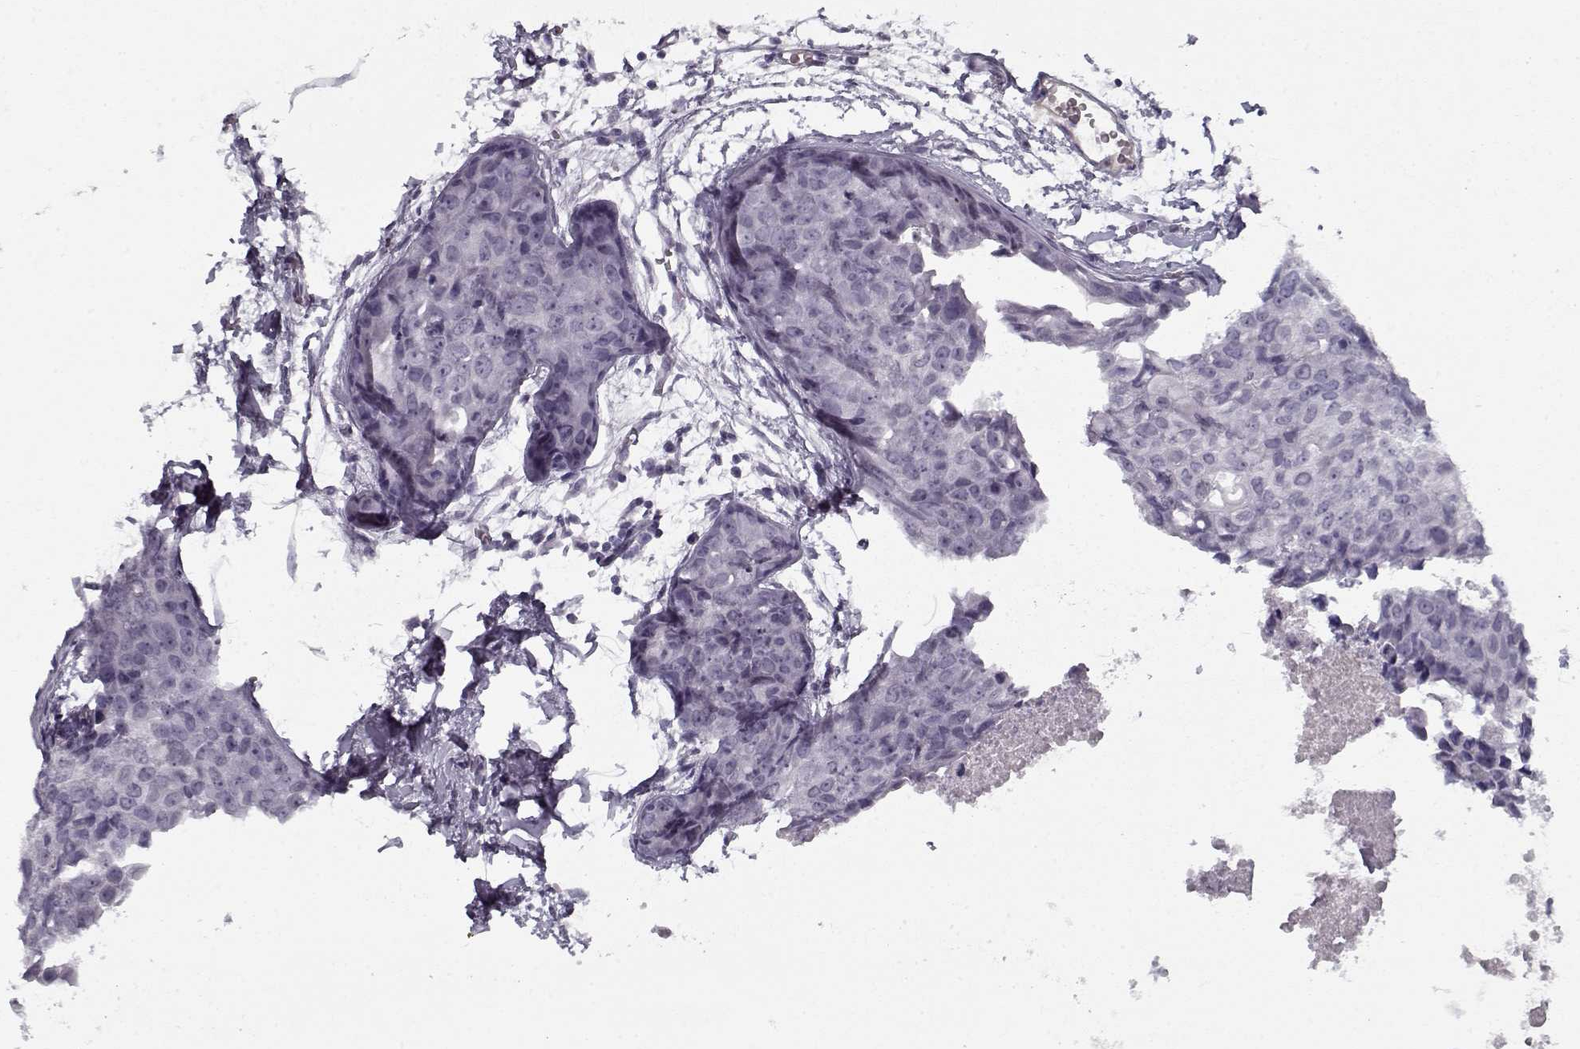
{"staining": {"intensity": "negative", "quantity": "none", "location": "none"}, "tissue": "breast cancer", "cell_type": "Tumor cells", "image_type": "cancer", "snomed": [{"axis": "morphology", "description": "Duct carcinoma"}, {"axis": "topography", "description": "Breast"}], "caption": "IHC of human breast cancer (invasive ductal carcinoma) demonstrates no expression in tumor cells.", "gene": "SPACA9", "patient": {"sex": "female", "age": 38}}